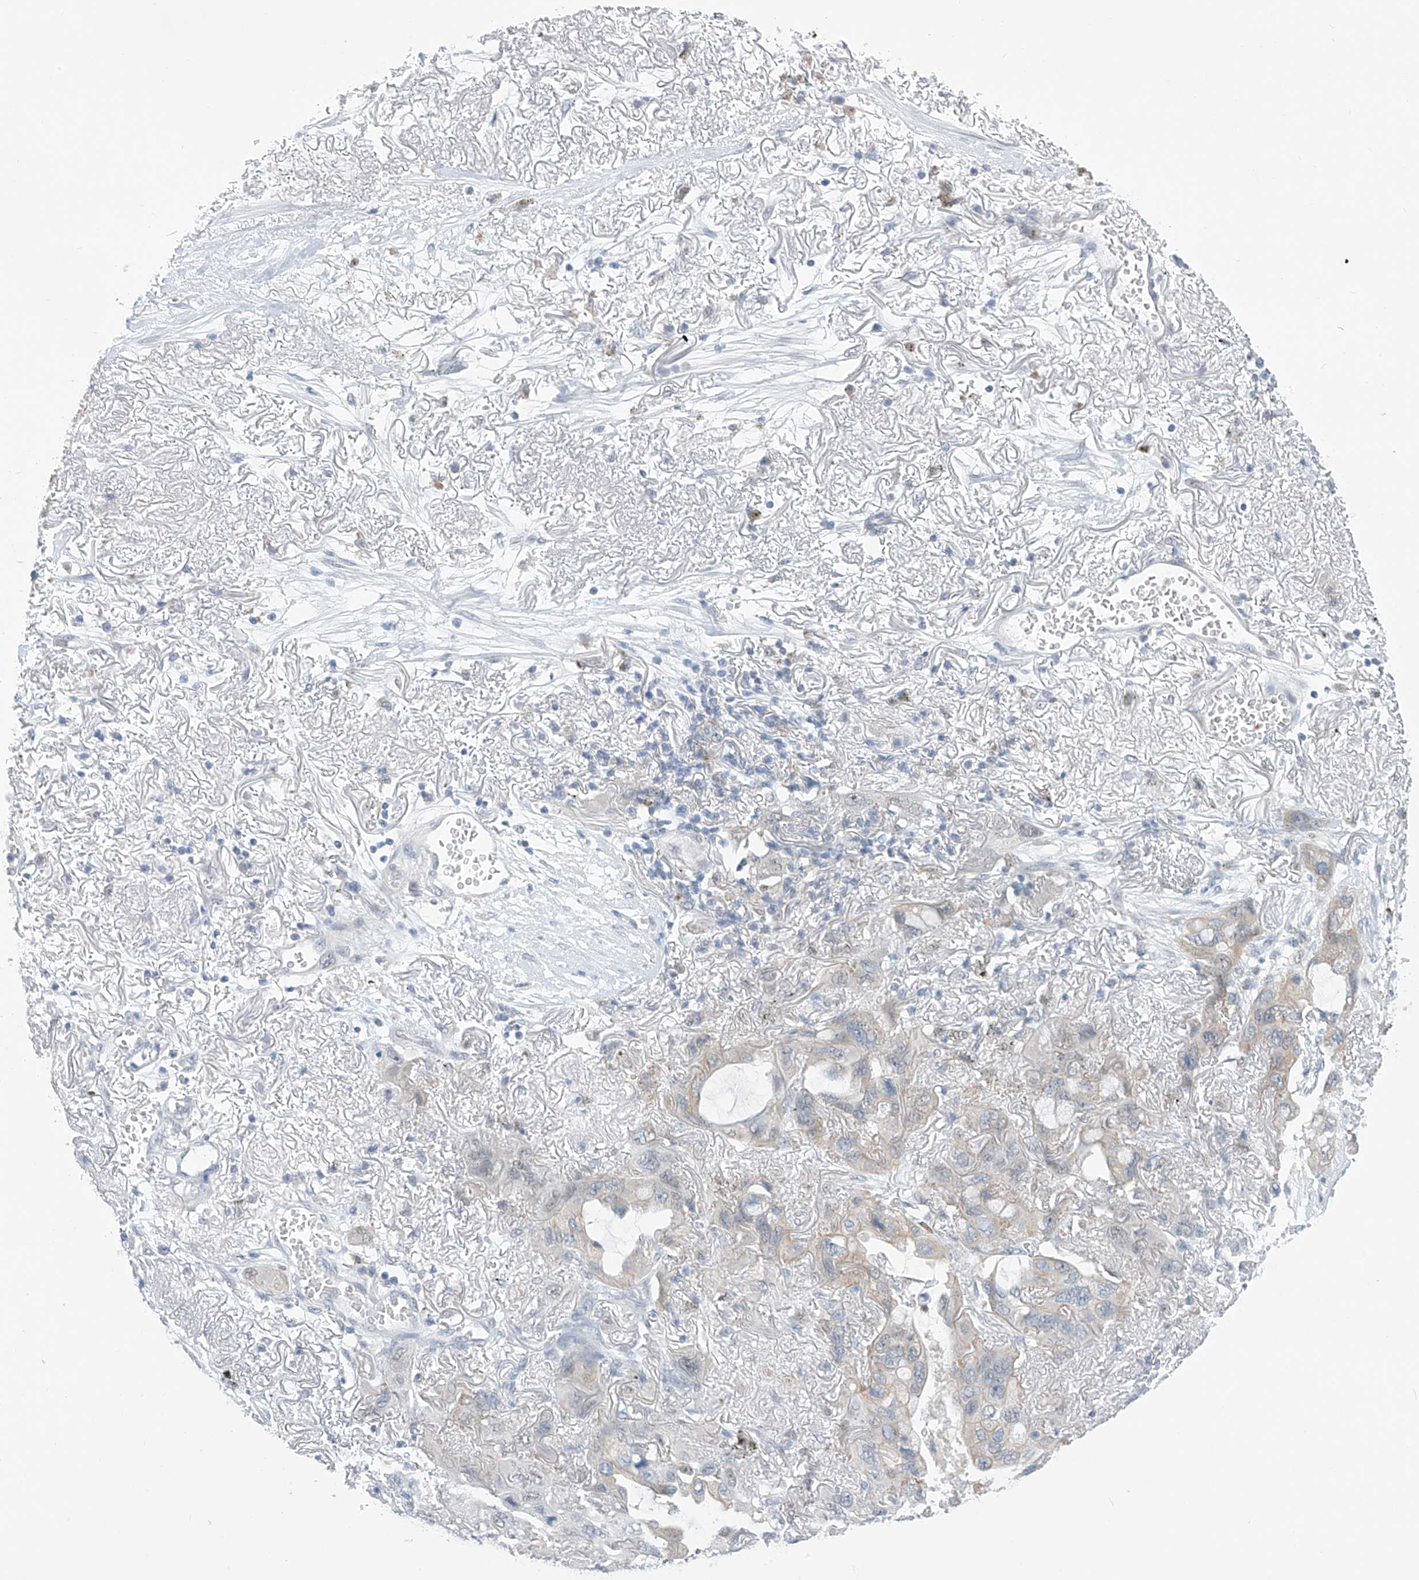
{"staining": {"intensity": "weak", "quantity": "<25%", "location": "cytoplasmic/membranous"}, "tissue": "lung cancer", "cell_type": "Tumor cells", "image_type": "cancer", "snomed": [{"axis": "morphology", "description": "Squamous cell carcinoma, NOS"}, {"axis": "topography", "description": "Lung"}], "caption": "This is an IHC photomicrograph of lung cancer (squamous cell carcinoma). There is no staining in tumor cells.", "gene": "APLF", "patient": {"sex": "female", "age": 73}}